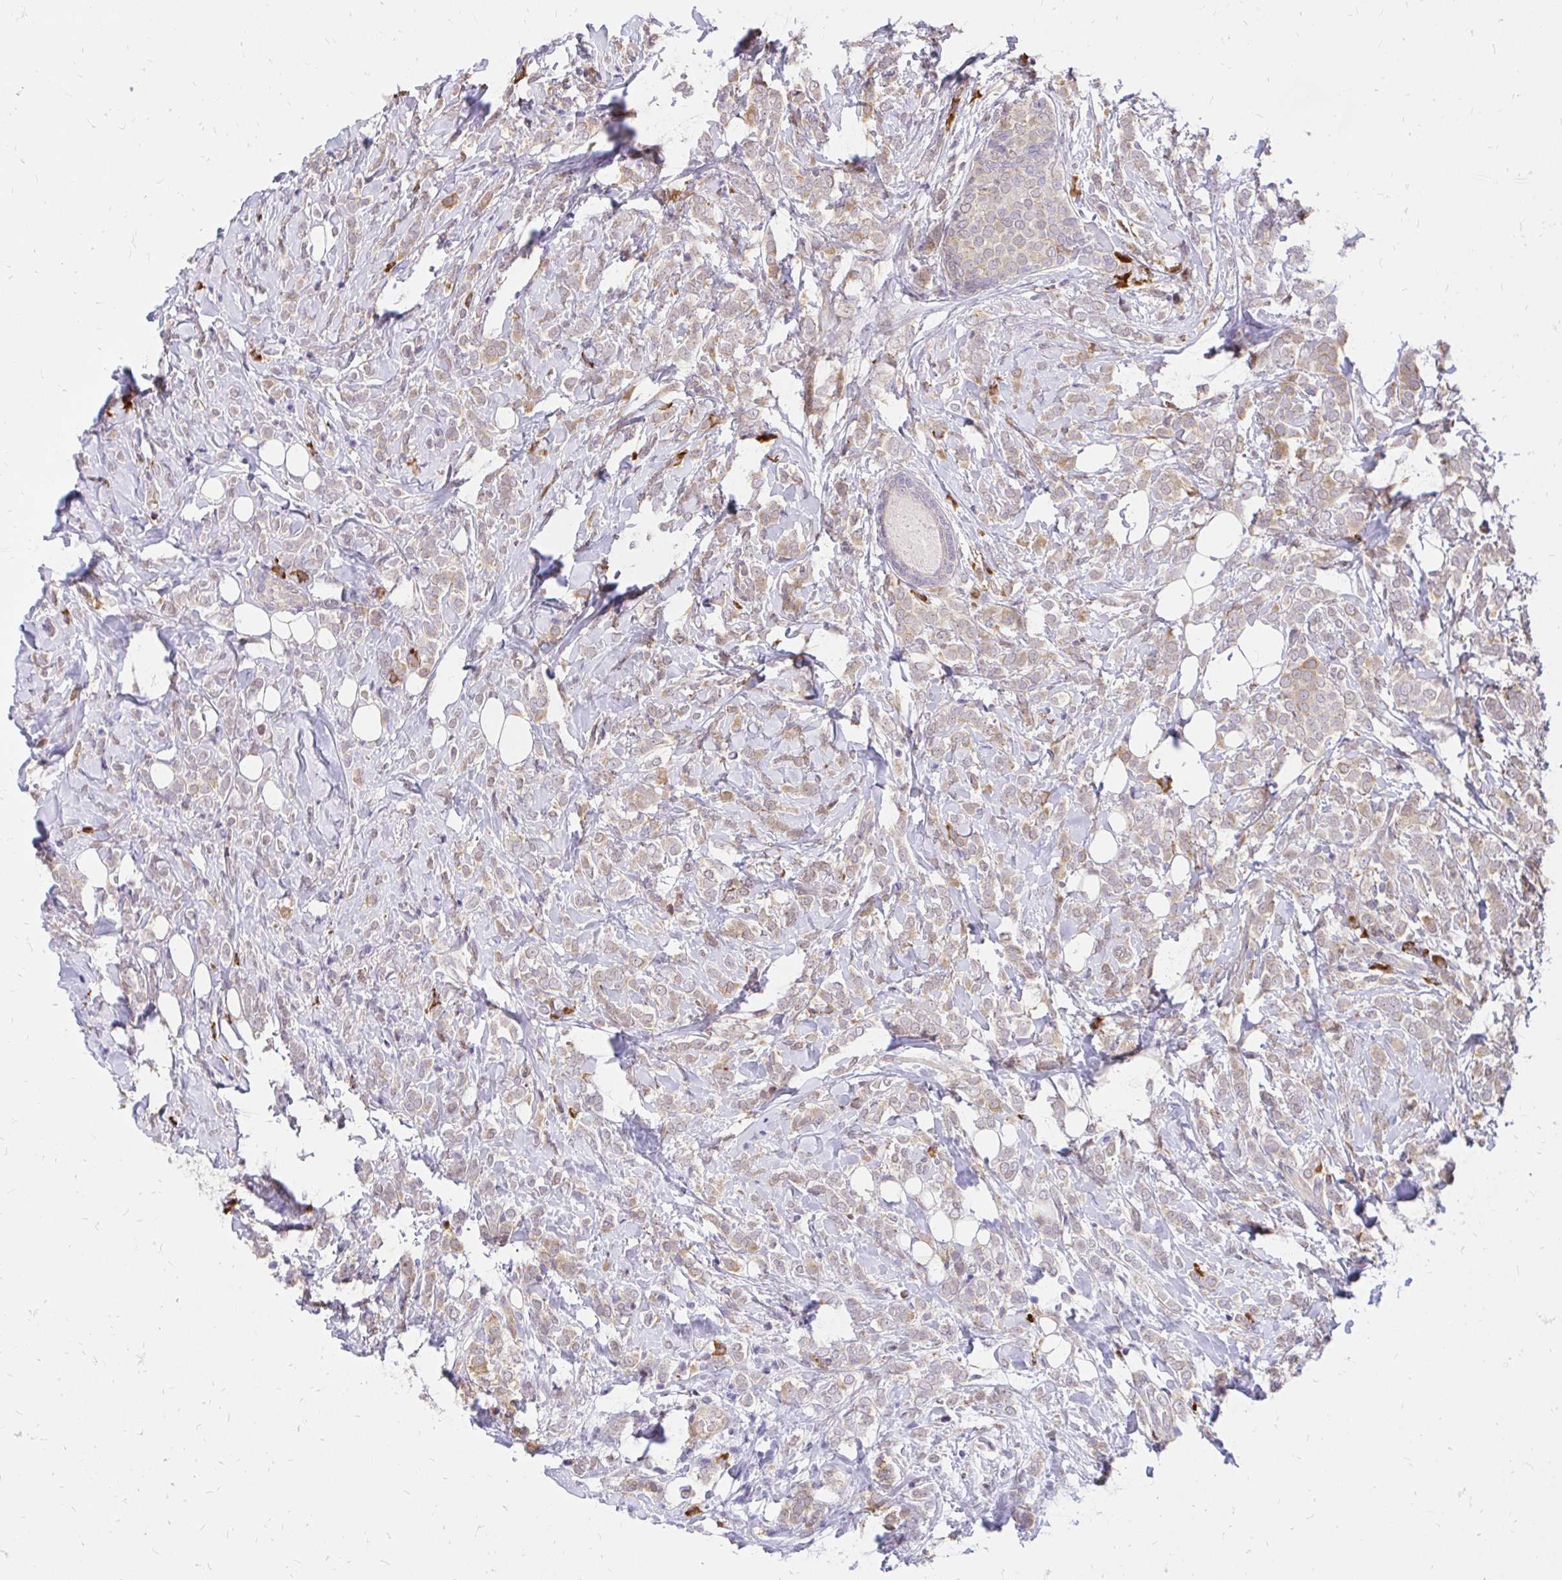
{"staining": {"intensity": "weak", "quantity": ">75%", "location": "cytoplasmic/membranous"}, "tissue": "breast cancer", "cell_type": "Tumor cells", "image_type": "cancer", "snomed": [{"axis": "morphology", "description": "Lobular carcinoma"}, {"axis": "topography", "description": "Breast"}], "caption": "Immunohistochemical staining of lobular carcinoma (breast) shows weak cytoplasmic/membranous protein staining in approximately >75% of tumor cells.", "gene": "NAALAD2", "patient": {"sex": "female", "age": 49}}